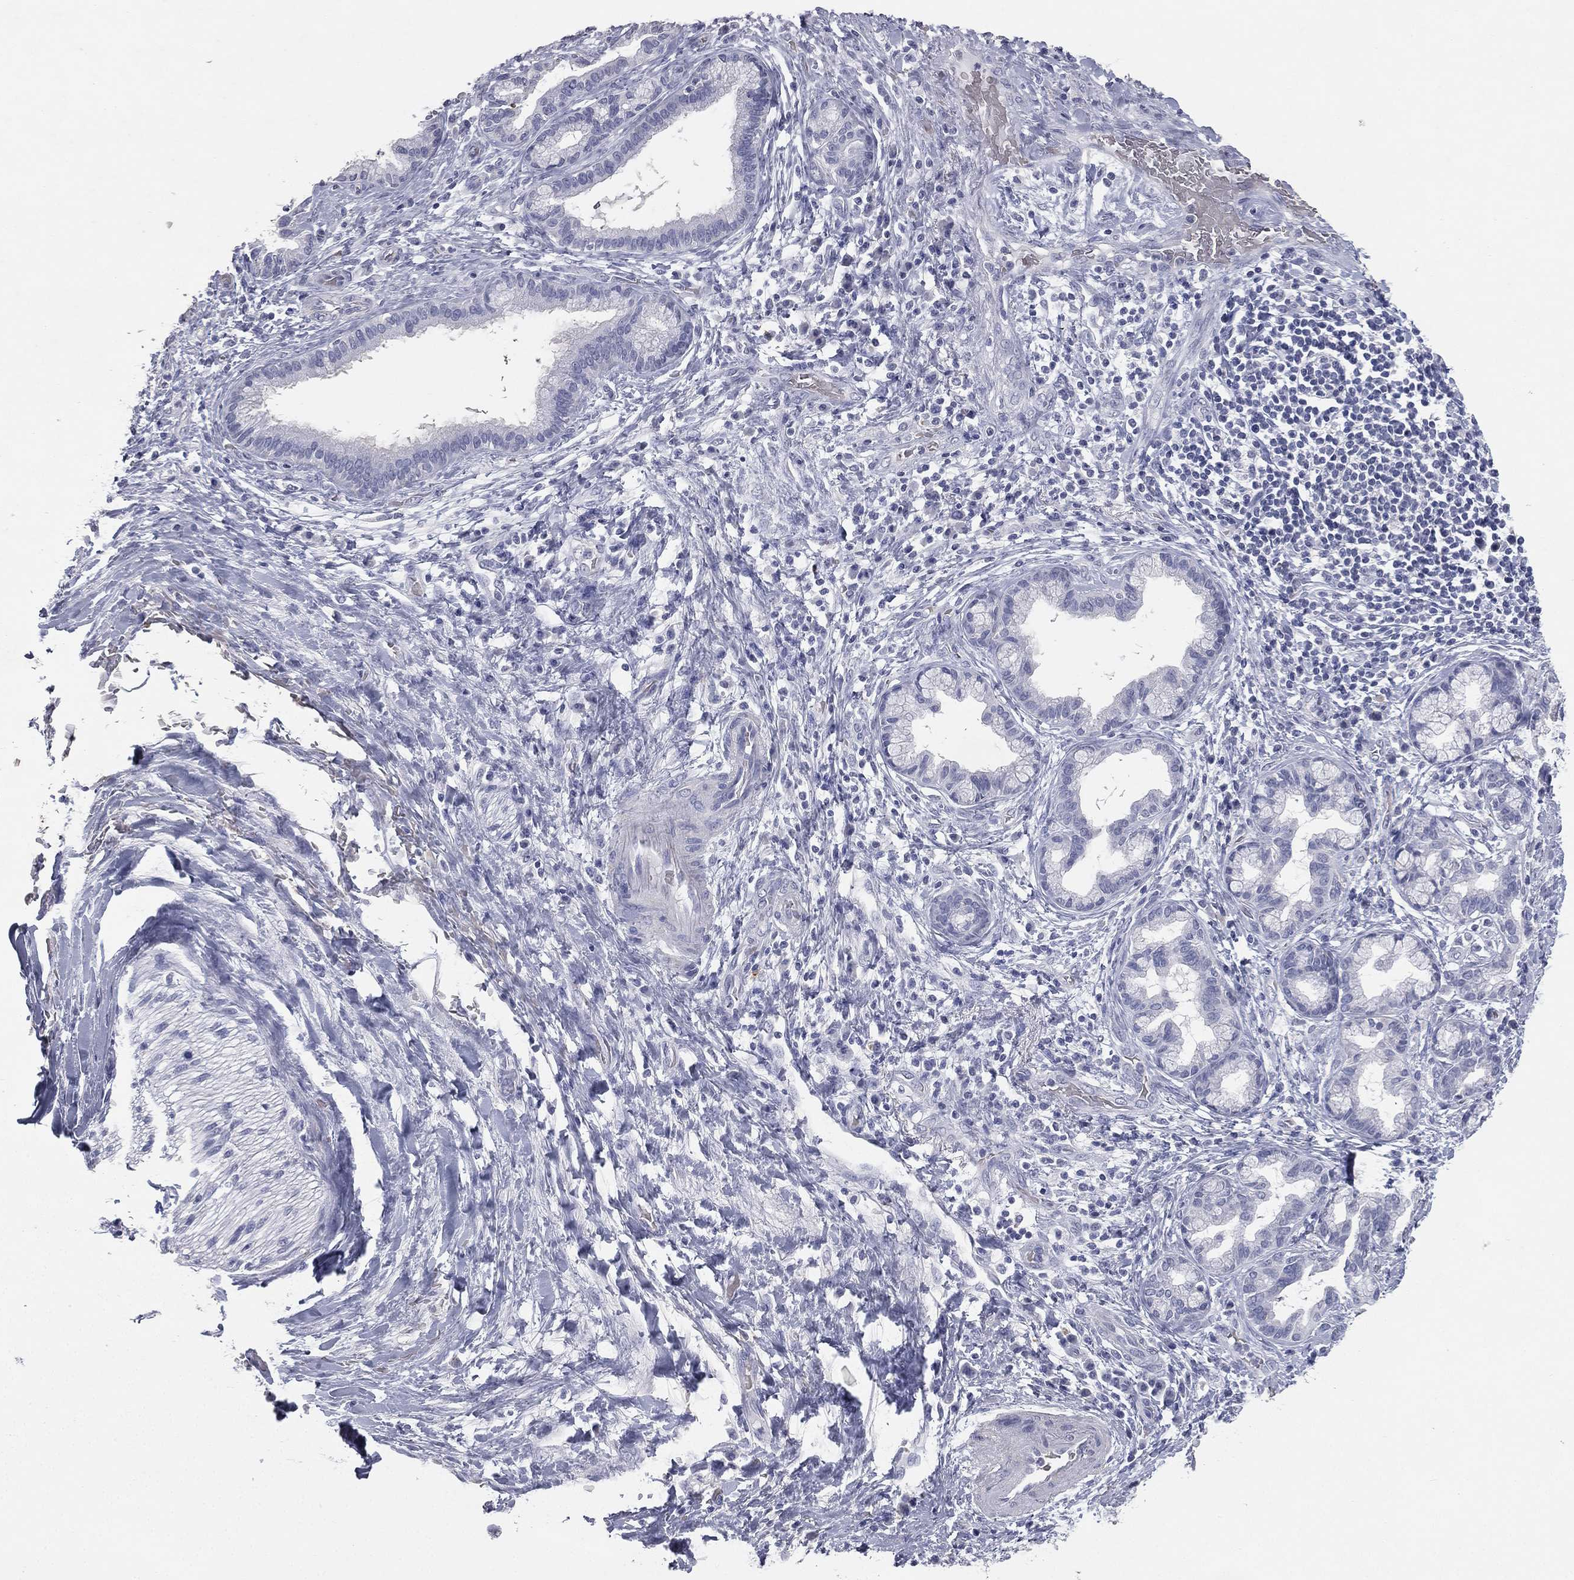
{"staining": {"intensity": "negative", "quantity": "none", "location": "none"}, "tissue": "liver cancer", "cell_type": "Tumor cells", "image_type": "cancer", "snomed": [{"axis": "morphology", "description": "Cholangiocarcinoma"}, {"axis": "topography", "description": "Liver"}], "caption": "A photomicrograph of liver cancer stained for a protein exhibits no brown staining in tumor cells.", "gene": "ESX1", "patient": {"sex": "female", "age": 73}}